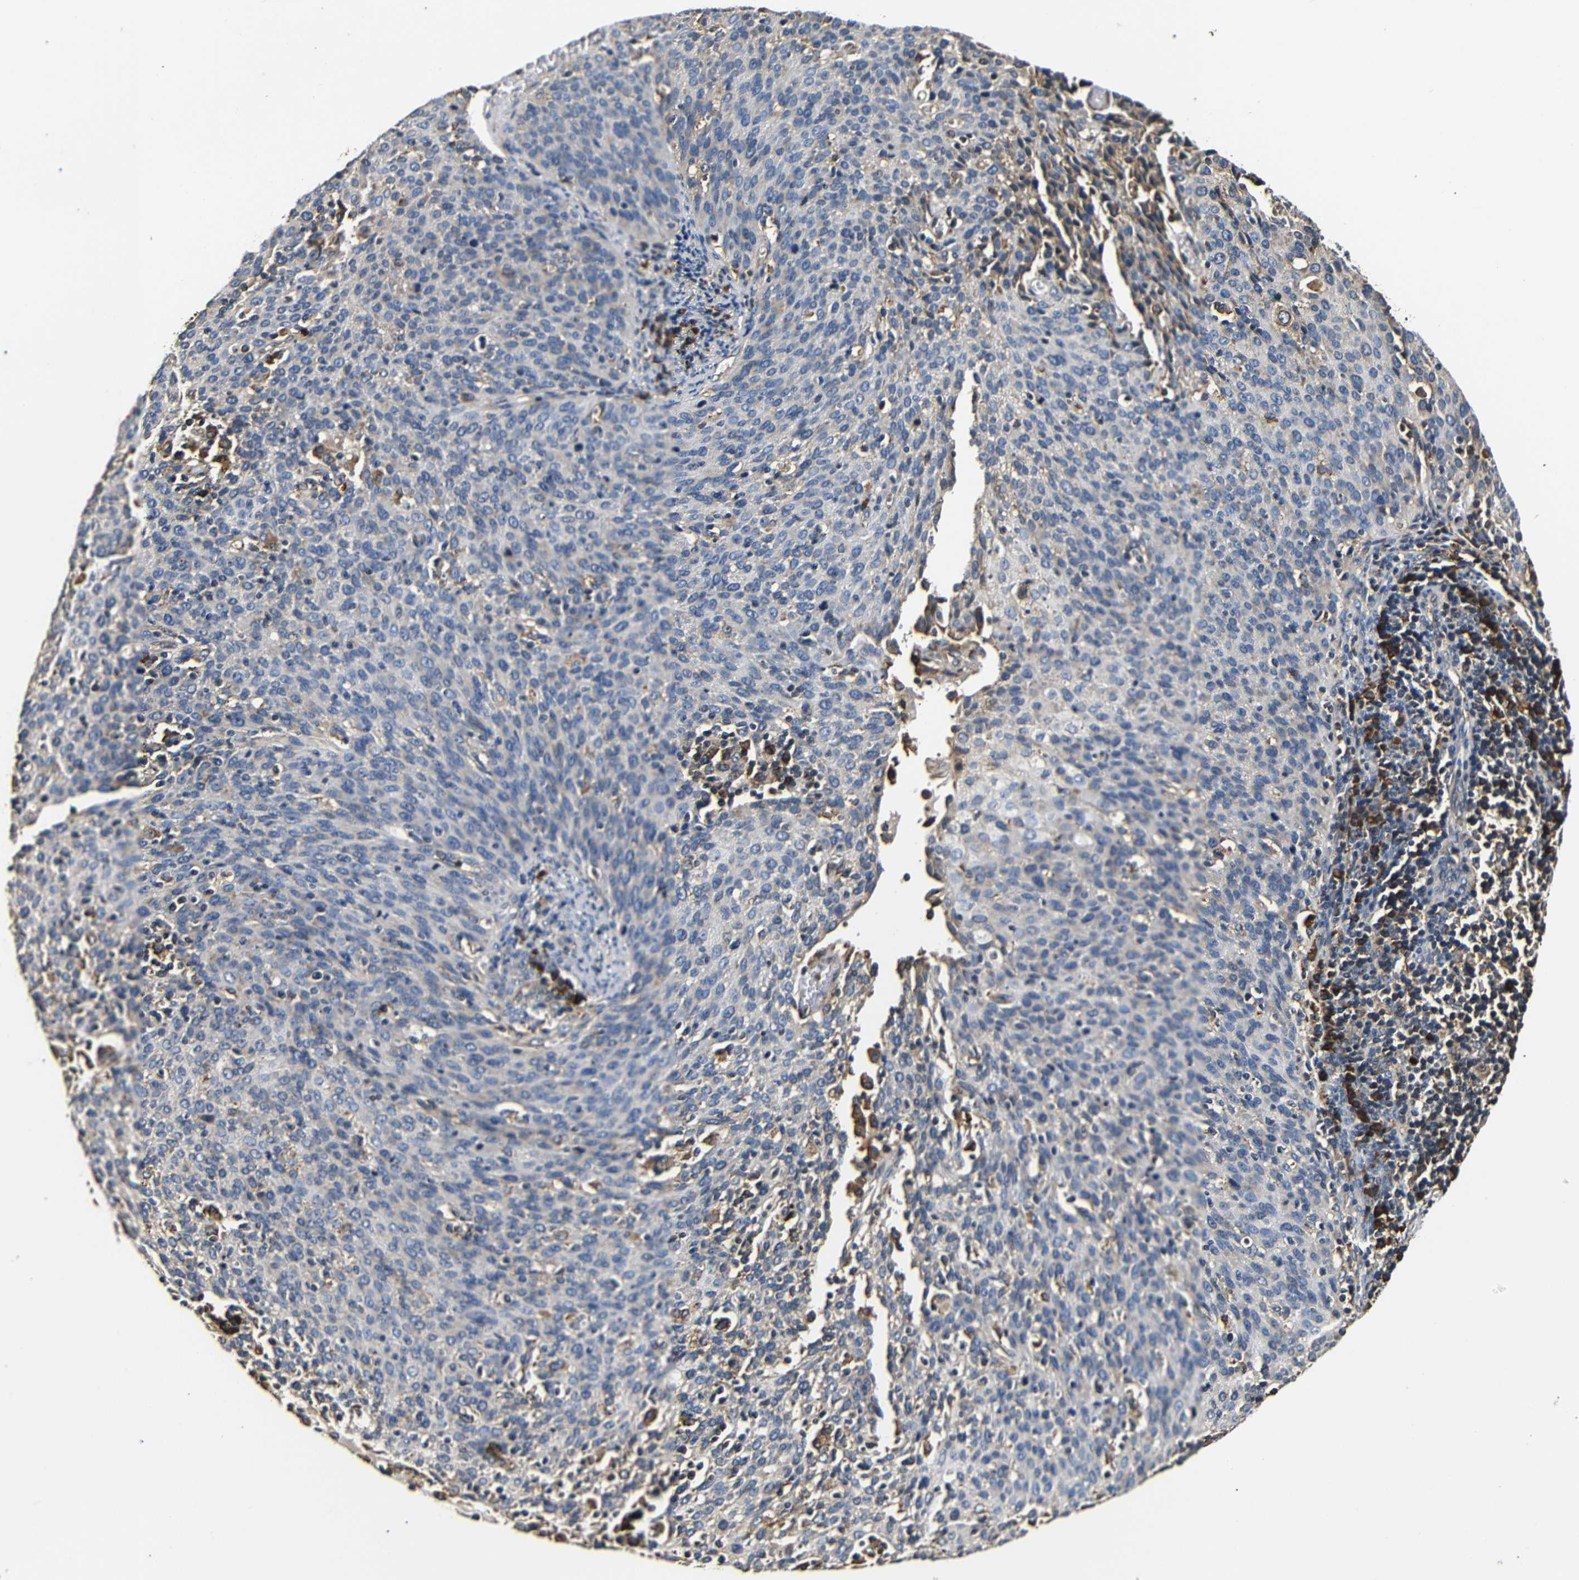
{"staining": {"intensity": "moderate", "quantity": "<25%", "location": "cytoplasmic/membranous"}, "tissue": "cervical cancer", "cell_type": "Tumor cells", "image_type": "cancer", "snomed": [{"axis": "morphology", "description": "Squamous cell carcinoma, NOS"}, {"axis": "topography", "description": "Cervix"}], "caption": "Tumor cells exhibit low levels of moderate cytoplasmic/membranous expression in about <25% of cells in human cervical cancer (squamous cell carcinoma). The staining was performed using DAB, with brown indicating positive protein expression. Nuclei are stained blue with hematoxylin.", "gene": "HHIP", "patient": {"sex": "female", "age": 38}}